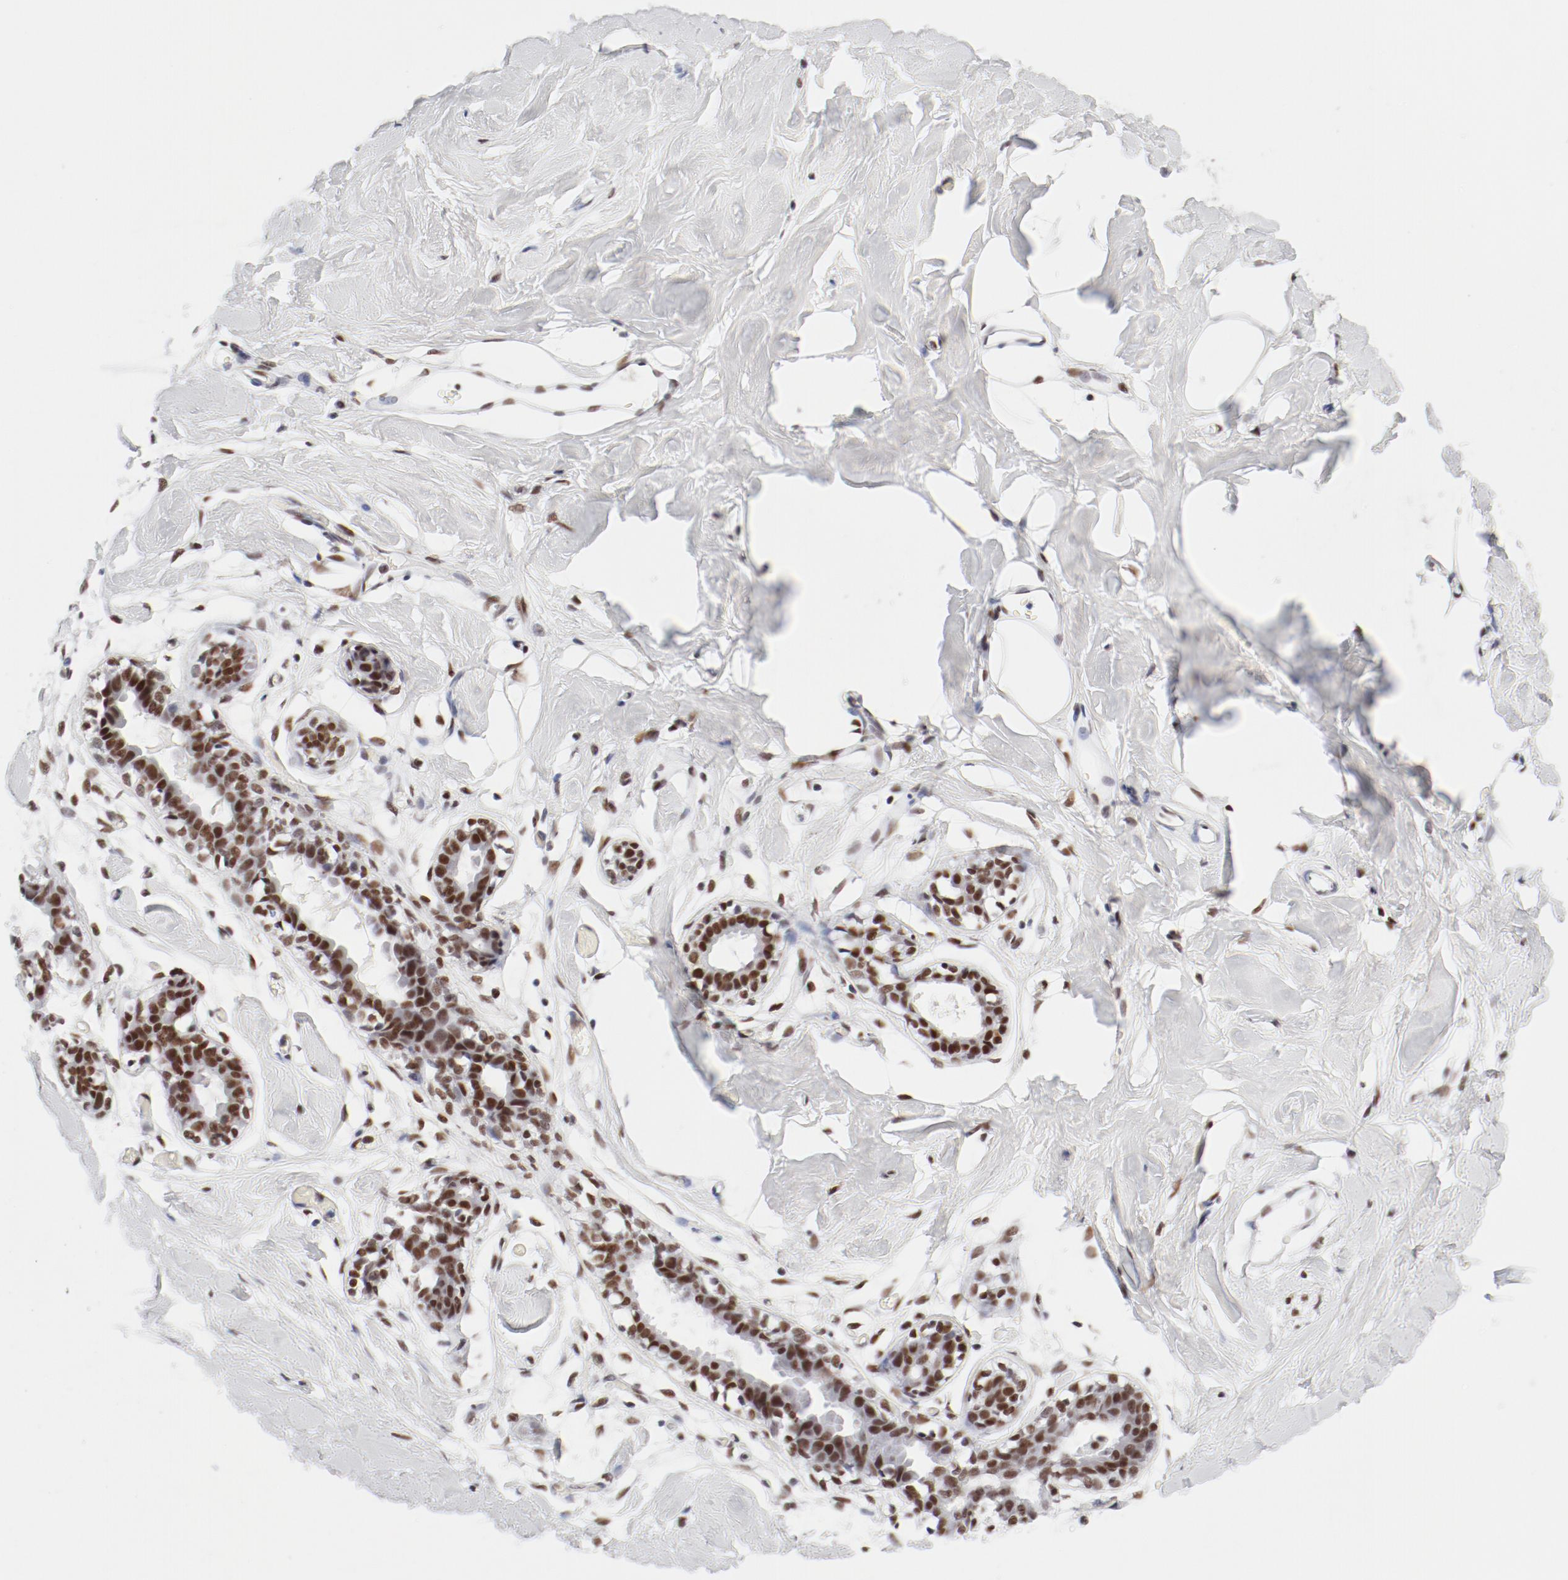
{"staining": {"intensity": "negative", "quantity": "none", "location": "none"}, "tissue": "breast", "cell_type": "Adipocytes", "image_type": "normal", "snomed": [{"axis": "morphology", "description": "Normal tissue, NOS"}, {"axis": "topography", "description": "Breast"}, {"axis": "topography", "description": "Adipose tissue"}], "caption": "This is a micrograph of immunohistochemistry (IHC) staining of normal breast, which shows no expression in adipocytes. (IHC, brightfield microscopy, high magnification).", "gene": "ATF2", "patient": {"sex": "female", "age": 25}}